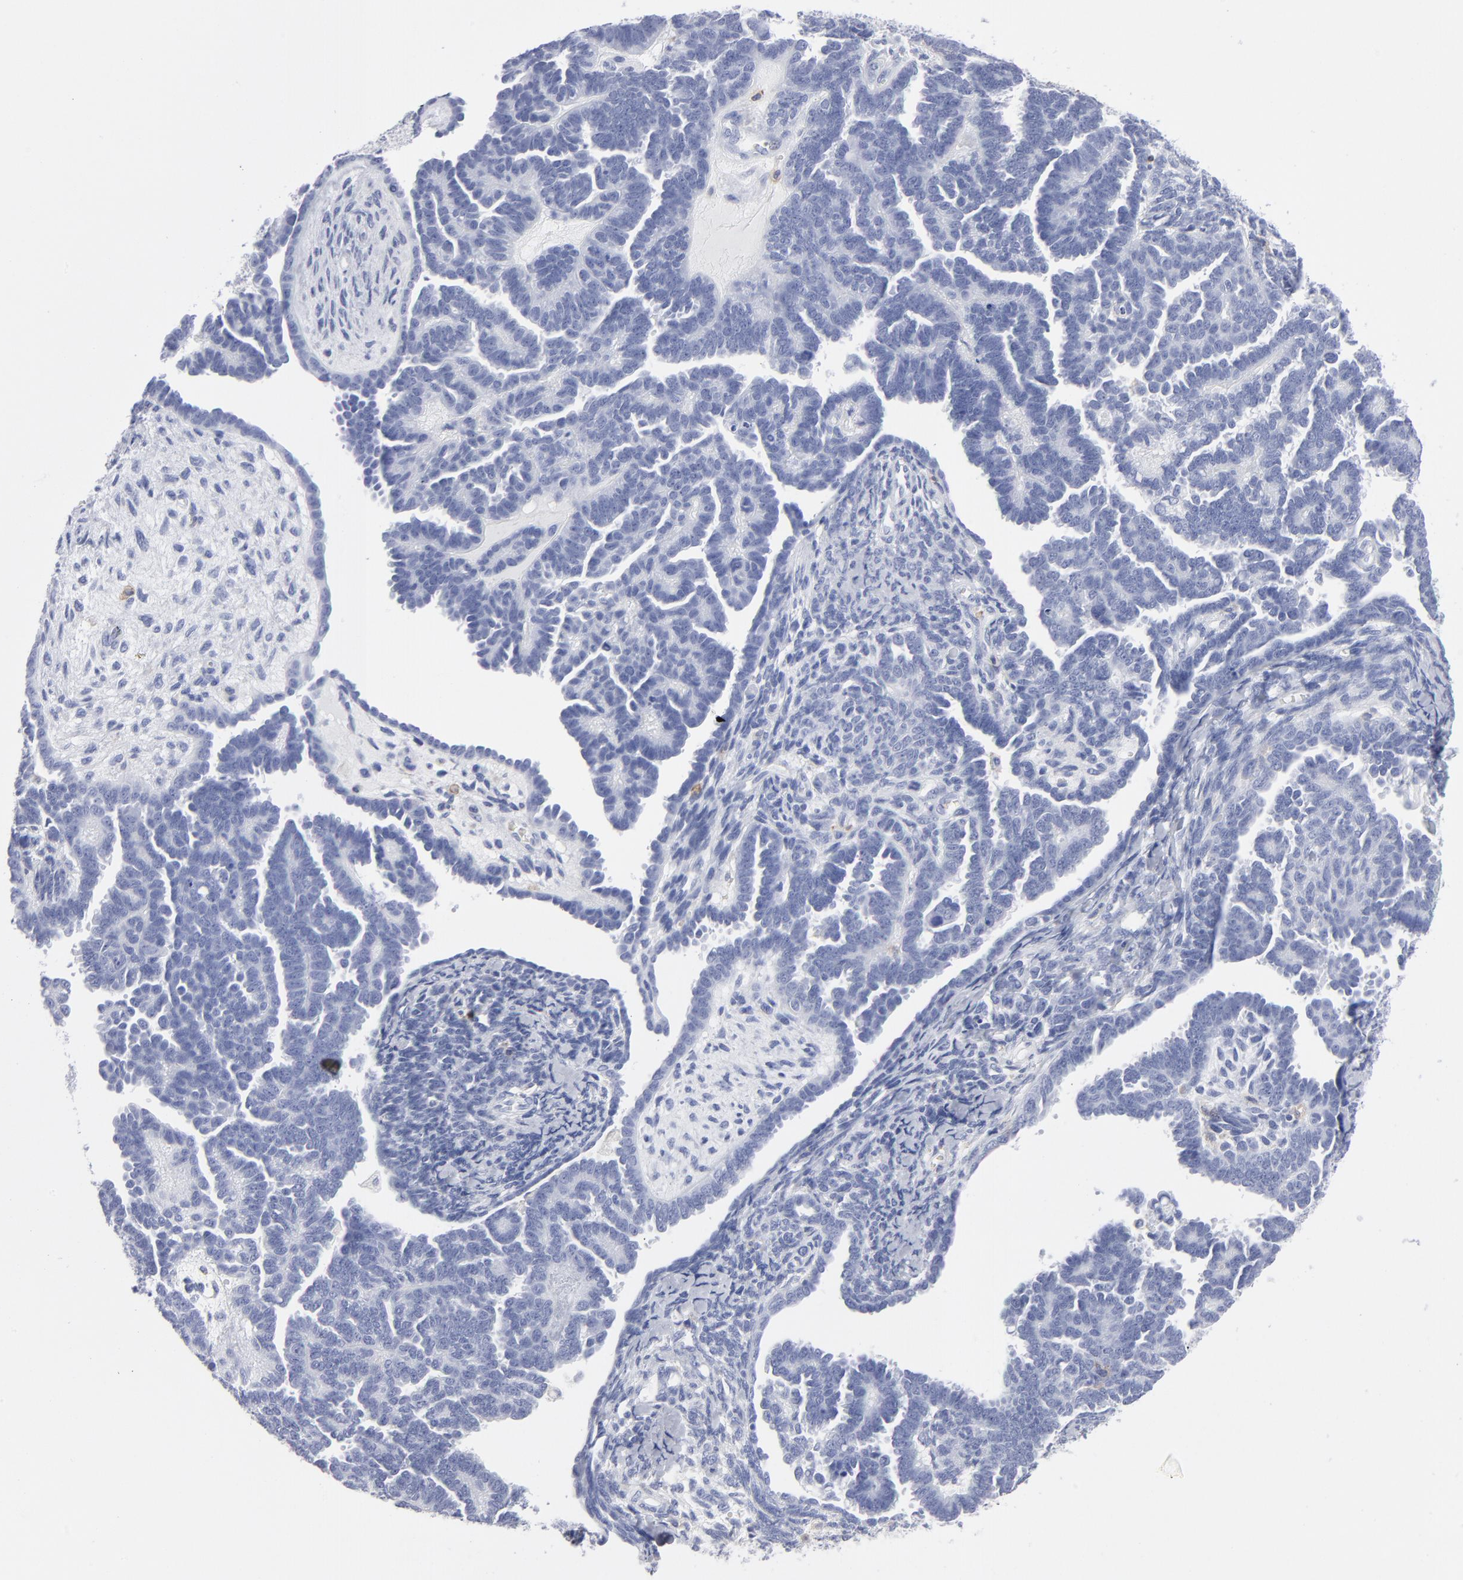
{"staining": {"intensity": "negative", "quantity": "none", "location": "none"}, "tissue": "endometrial cancer", "cell_type": "Tumor cells", "image_type": "cancer", "snomed": [{"axis": "morphology", "description": "Neoplasm, malignant, NOS"}, {"axis": "topography", "description": "Endometrium"}], "caption": "Immunohistochemistry (IHC) of endometrial malignant neoplasm shows no staining in tumor cells.", "gene": "LAT2", "patient": {"sex": "female", "age": 74}}